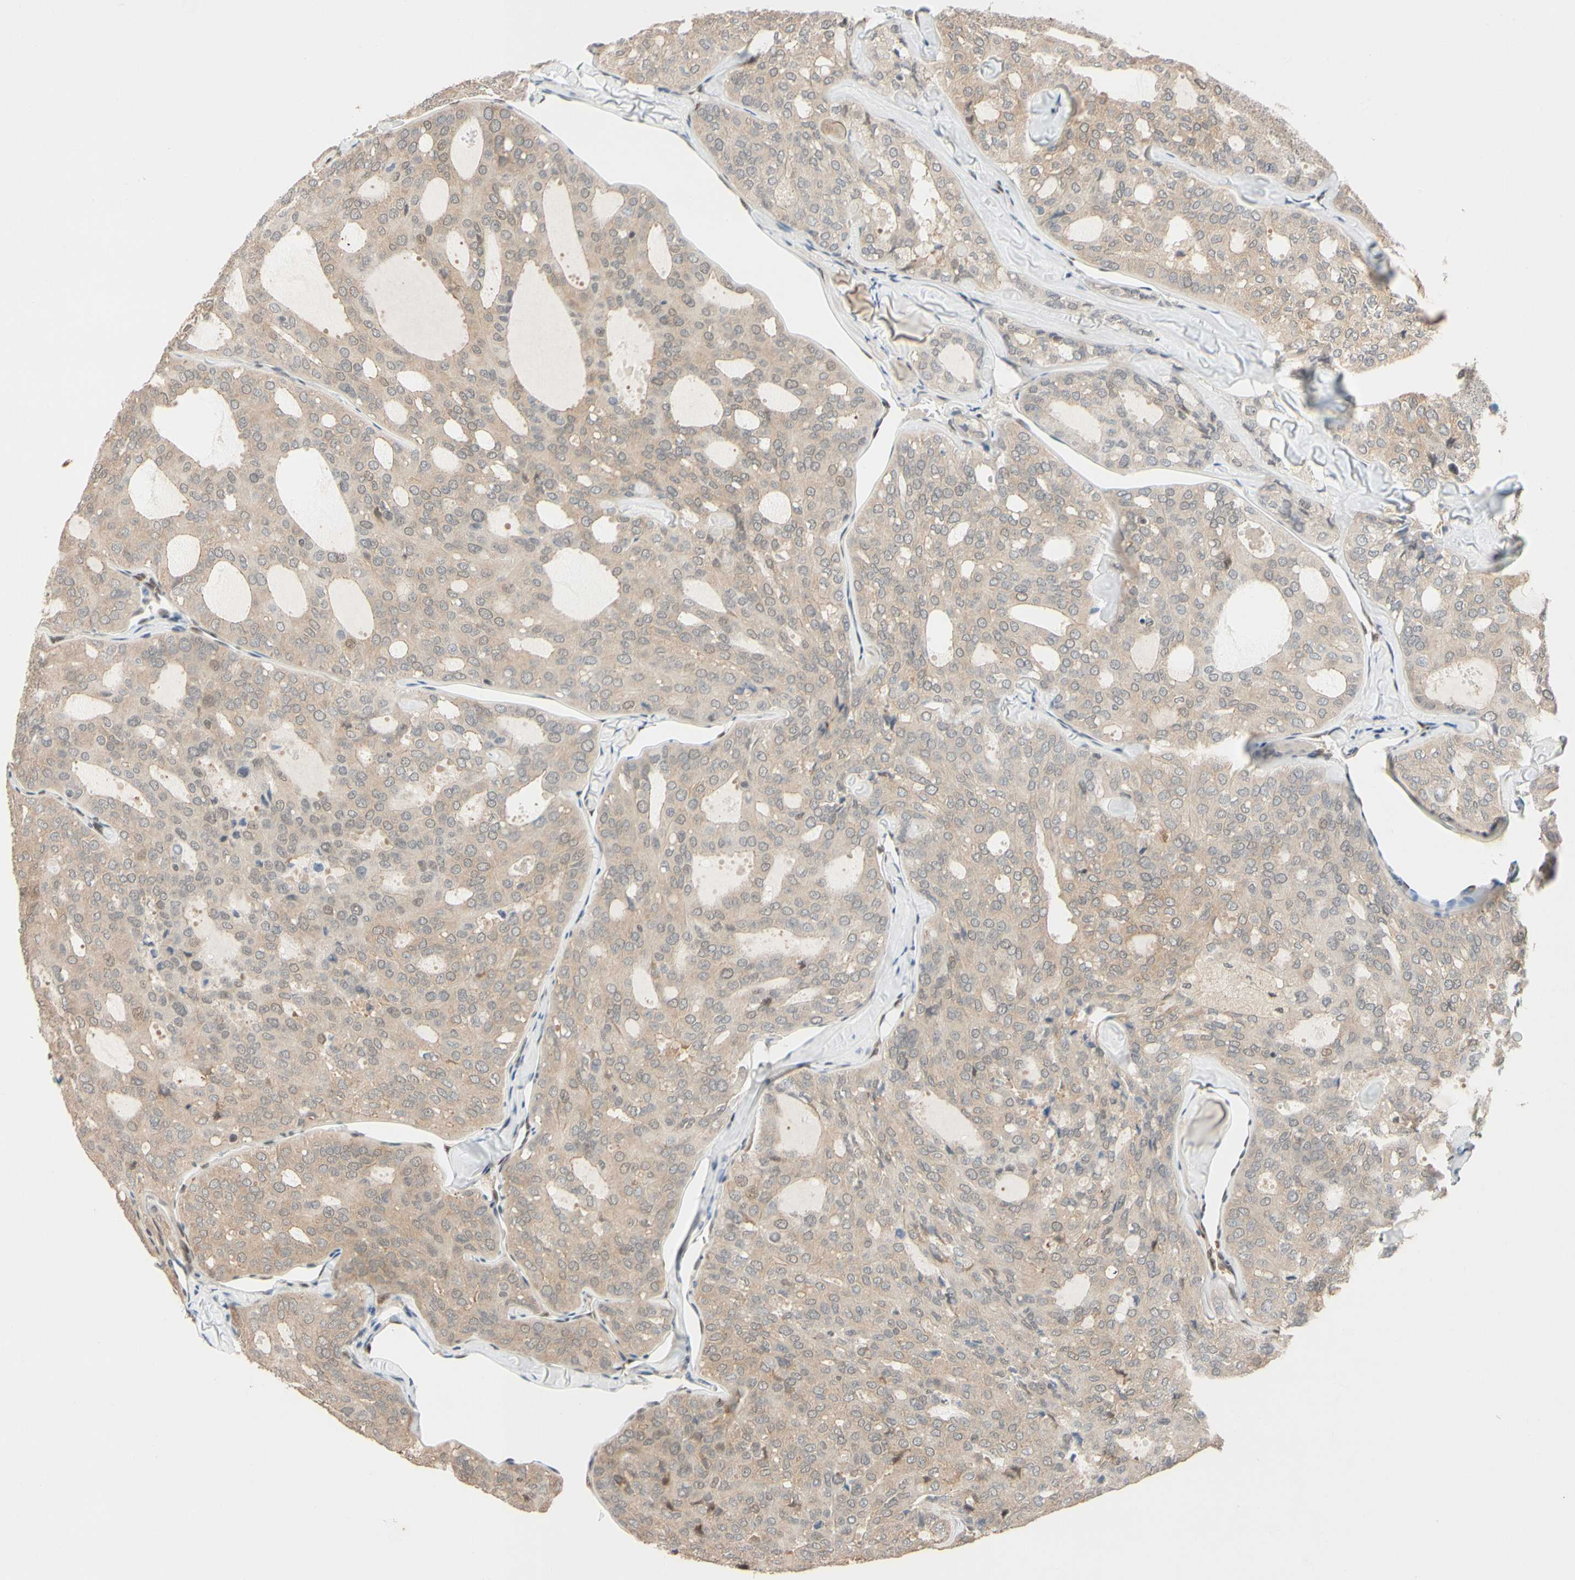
{"staining": {"intensity": "weak", "quantity": ">75%", "location": "cytoplasmic/membranous"}, "tissue": "thyroid cancer", "cell_type": "Tumor cells", "image_type": "cancer", "snomed": [{"axis": "morphology", "description": "Follicular adenoma carcinoma, NOS"}, {"axis": "topography", "description": "Thyroid gland"}], "caption": "DAB (3,3'-diaminobenzidine) immunohistochemical staining of thyroid cancer displays weak cytoplasmic/membranous protein expression in about >75% of tumor cells. Nuclei are stained in blue.", "gene": "TAF4", "patient": {"sex": "male", "age": 75}}